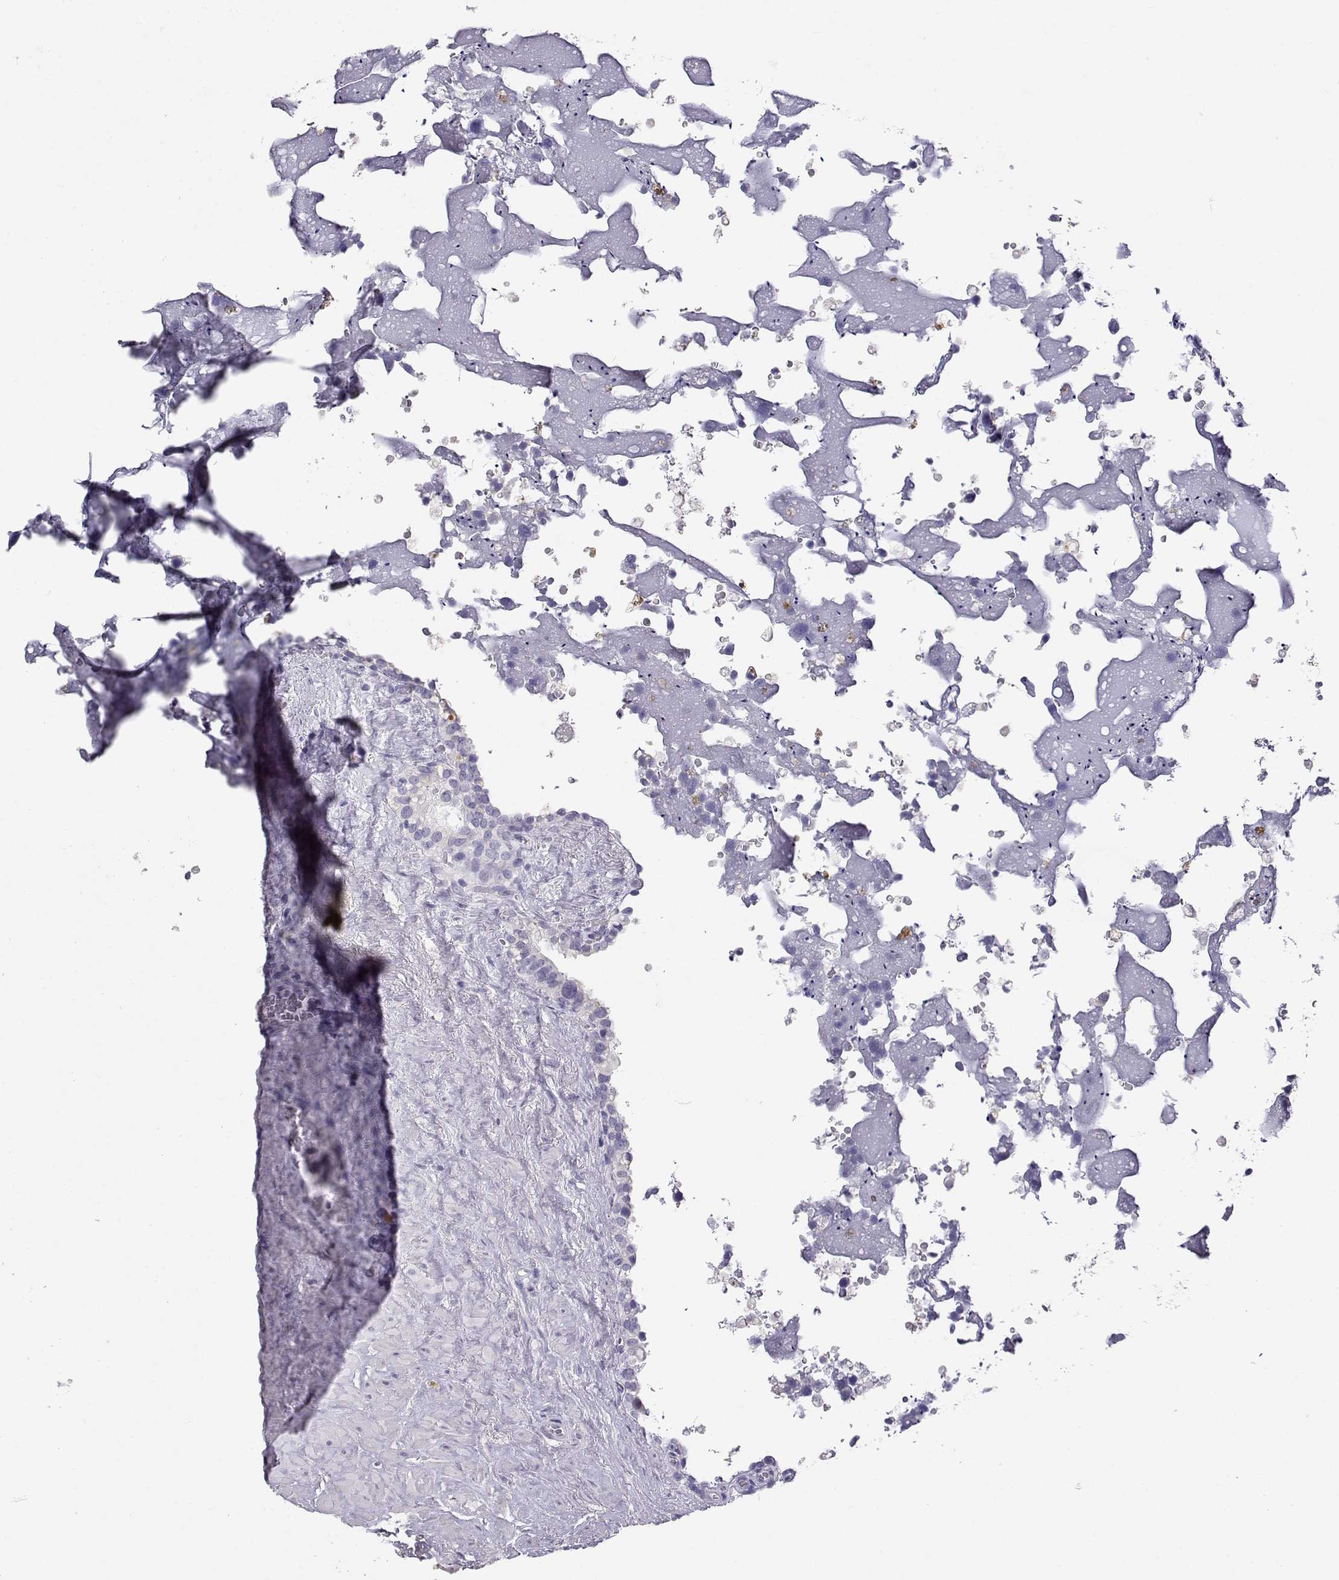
{"staining": {"intensity": "negative", "quantity": "none", "location": "none"}, "tissue": "seminal vesicle", "cell_type": "Glandular cells", "image_type": "normal", "snomed": [{"axis": "morphology", "description": "Normal tissue, NOS"}, {"axis": "topography", "description": "Seminal veicle"}], "caption": "This histopathology image is of normal seminal vesicle stained with immunohistochemistry (IHC) to label a protein in brown with the nuclei are counter-stained blue. There is no expression in glandular cells.", "gene": "OPN5", "patient": {"sex": "male", "age": 71}}